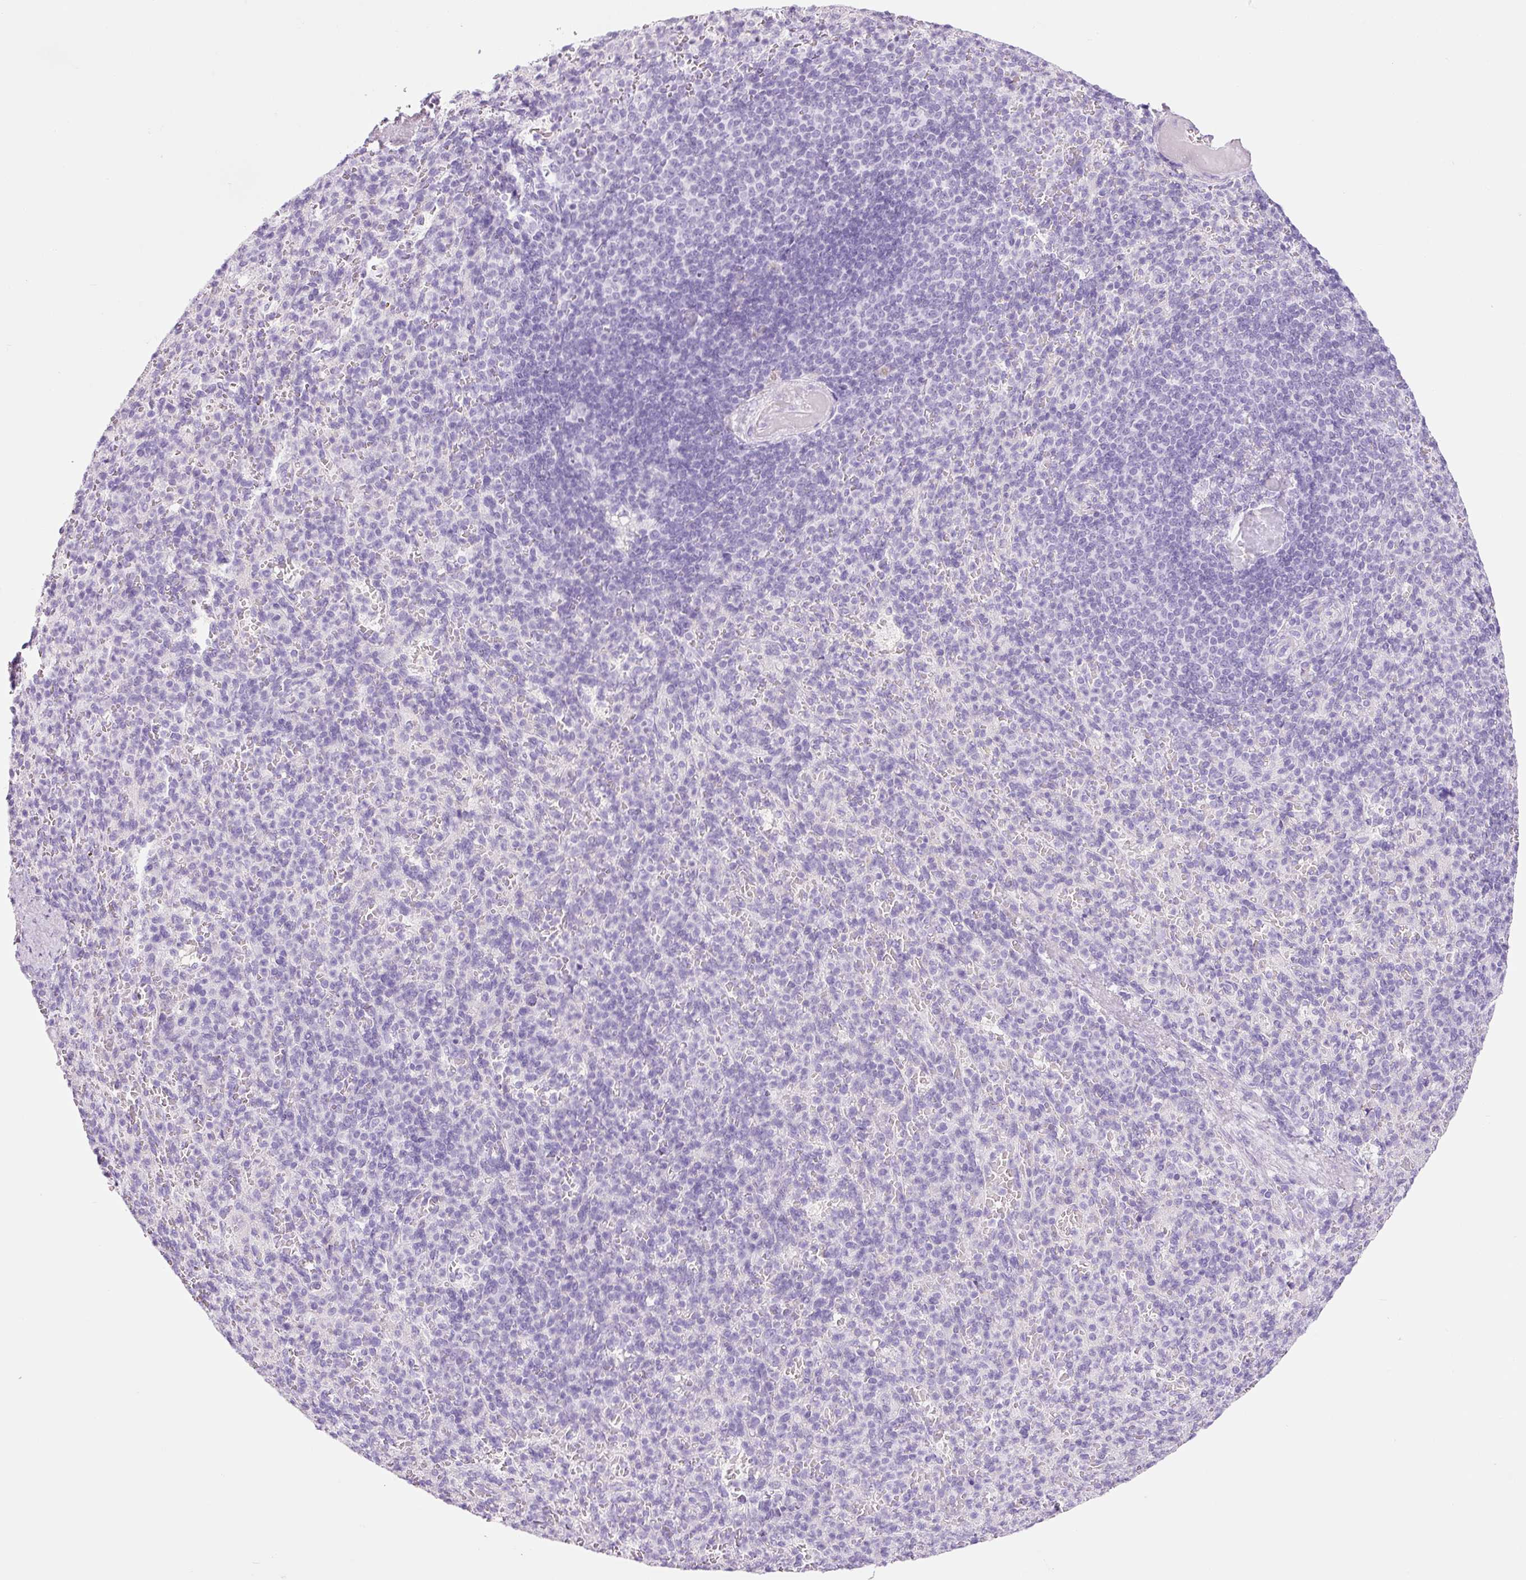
{"staining": {"intensity": "negative", "quantity": "none", "location": "none"}, "tissue": "spleen", "cell_type": "Cells in red pulp", "image_type": "normal", "snomed": [{"axis": "morphology", "description": "Normal tissue, NOS"}, {"axis": "topography", "description": "Spleen"}], "caption": "There is no significant positivity in cells in red pulp of spleen. The staining is performed using DAB (3,3'-diaminobenzidine) brown chromogen with nuclei counter-stained in using hematoxylin.", "gene": "ADSS1", "patient": {"sex": "female", "age": 74}}